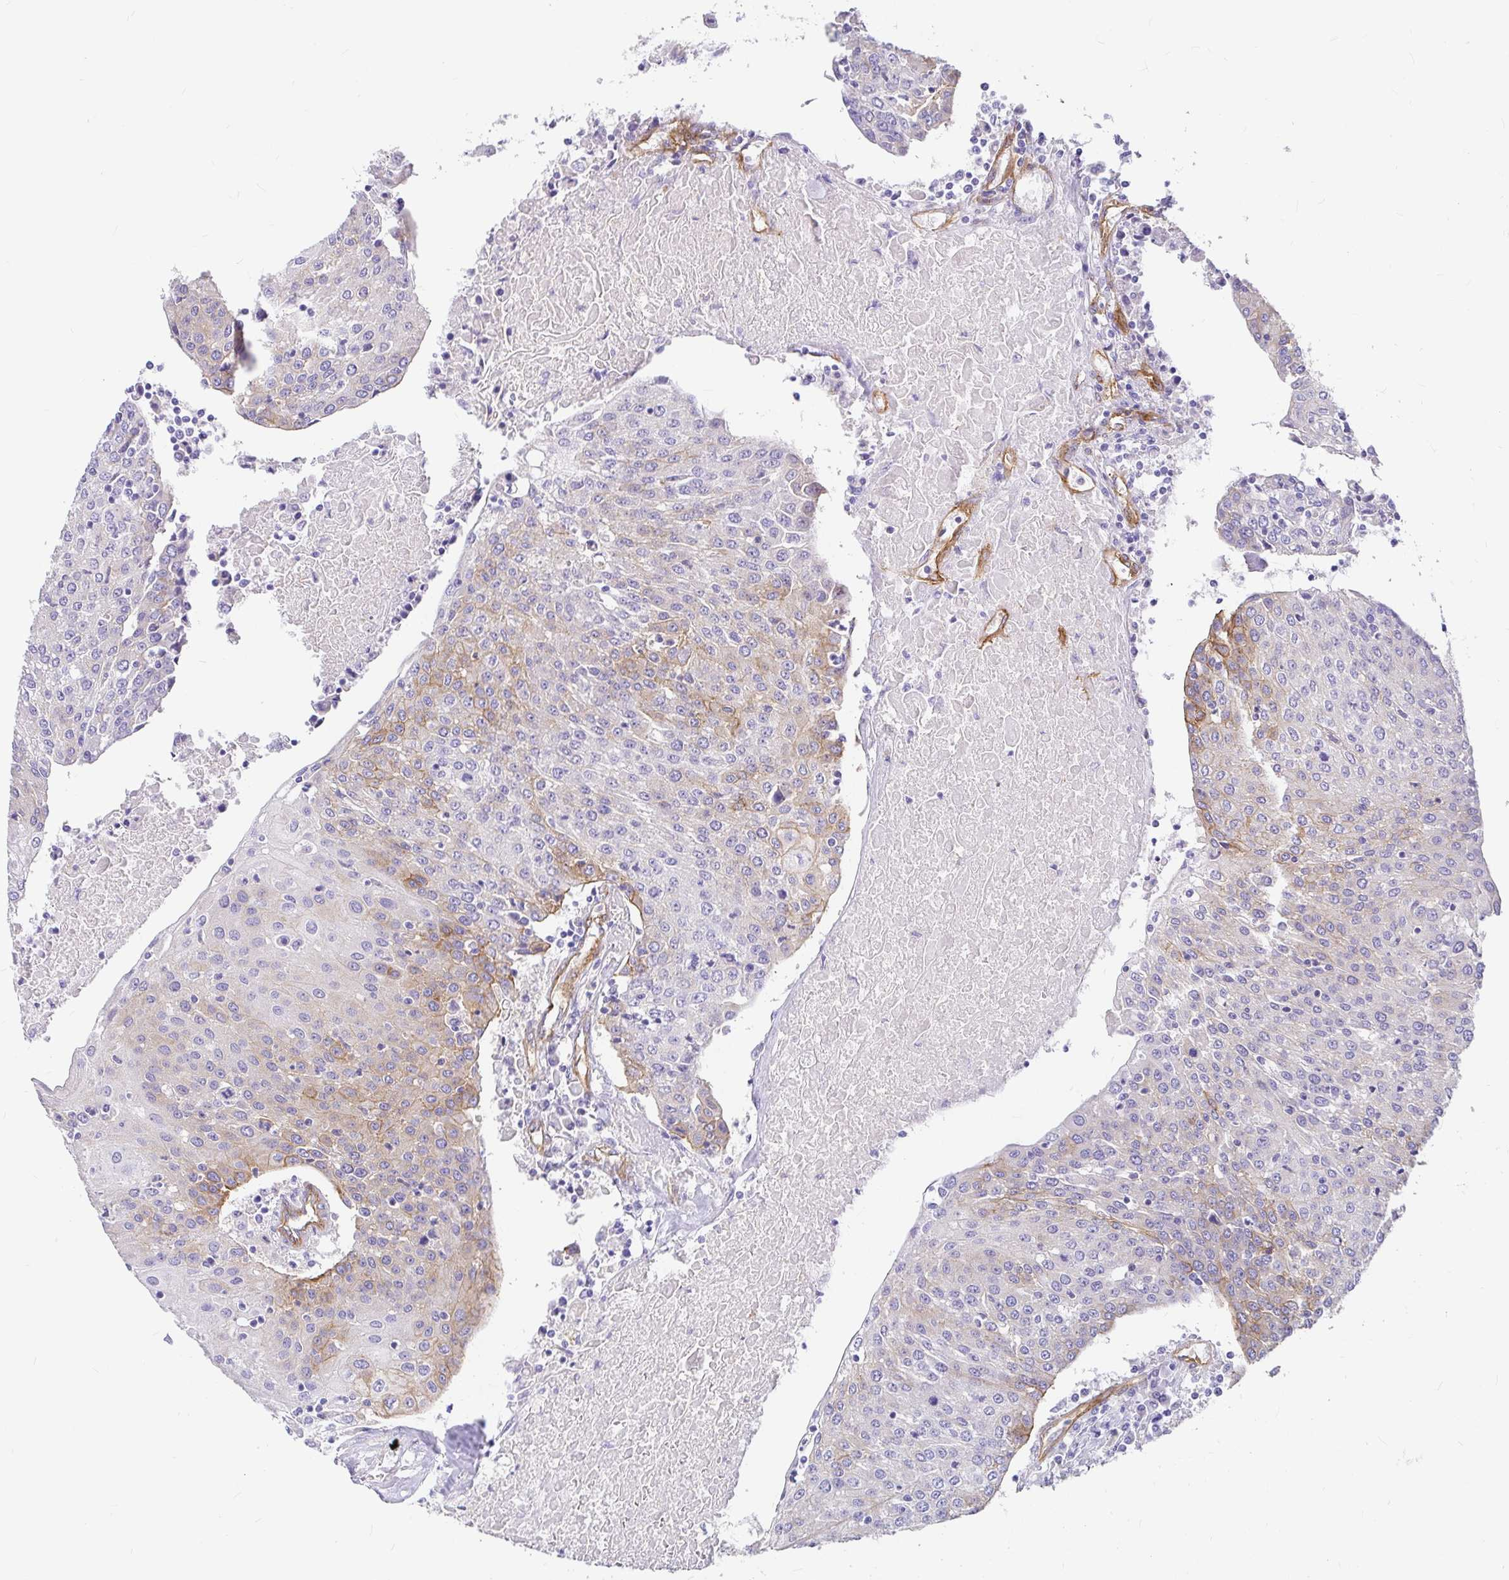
{"staining": {"intensity": "weak", "quantity": "25%-75%", "location": "cytoplasmic/membranous"}, "tissue": "urothelial cancer", "cell_type": "Tumor cells", "image_type": "cancer", "snomed": [{"axis": "morphology", "description": "Urothelial carcinoma, High grade"}, {"axis": "topography", "description": "Urinary bladder"}], "caption": "There is low levels of weak cytoplasmic/membranous expression in tumor cells of high-grade urothelial carcinoma, as demonstrated by immunohistochemical staining (brown color).", "gene": "MYO1B", "patient": {"sex": "female", "age": 85}}